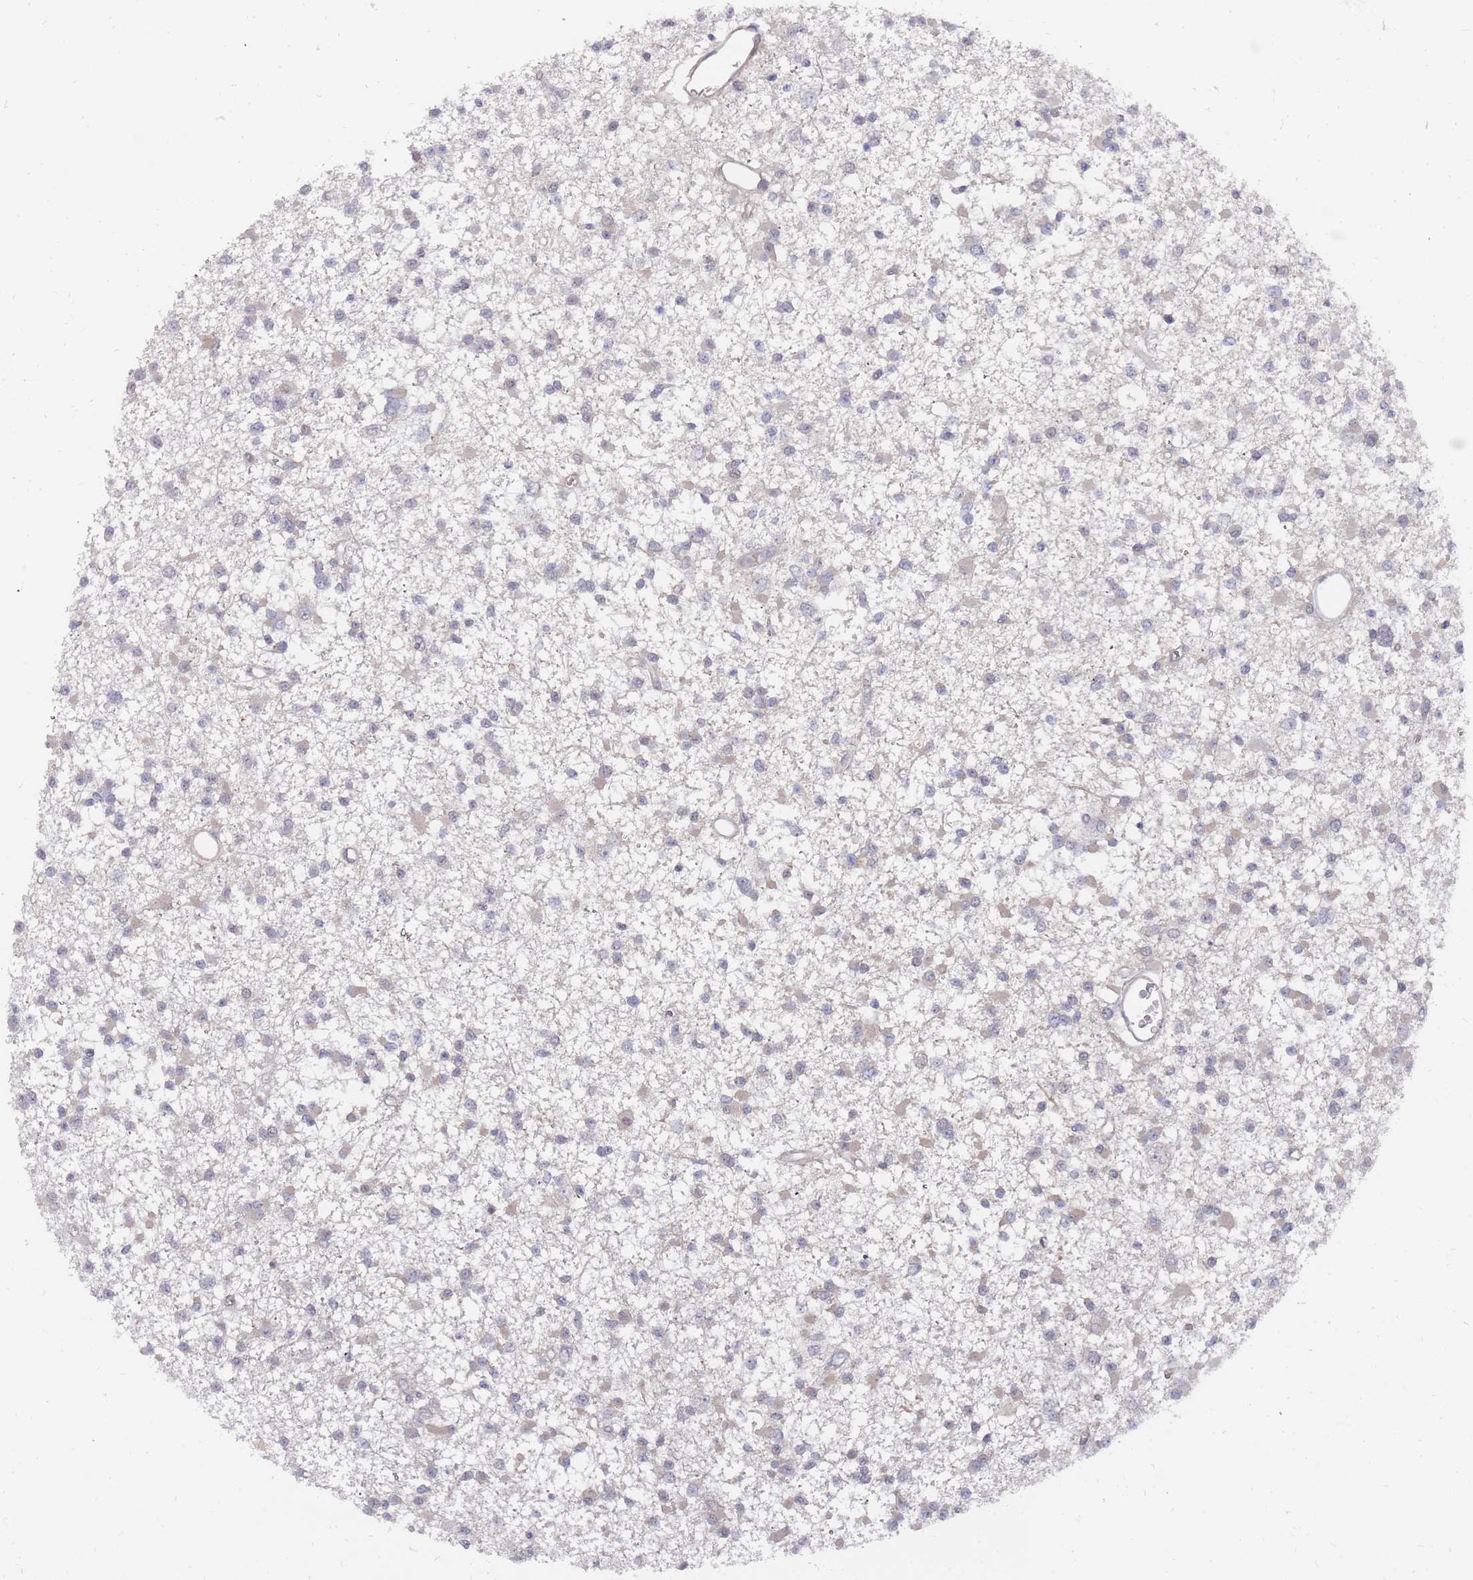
{"staining": {"intensity": "negative", "quantity": "none", "location": "none"}, "tissue": "glioma", "cell_type": "Tumor cells", "image_type": "cancer", "snomed": [{"axis": "morphology", "description": "Glioma, malignant, Low grade"}, {"axis": "topography", "description": "Brain"}], "caption": "This micrograph is of low-grade glioma (malignant) stained with immunohistochemistry to label a protein in brown with the nuclei are counter-stained blue. There is no staining in tumor cells. (Stains: DAB immunohistochemistry with hematoxylin counter stain, Microscopy: brightfield microscopy at high magnification).", "gene": "NKD1", "patient": {"sex": "female", "age": 22}}